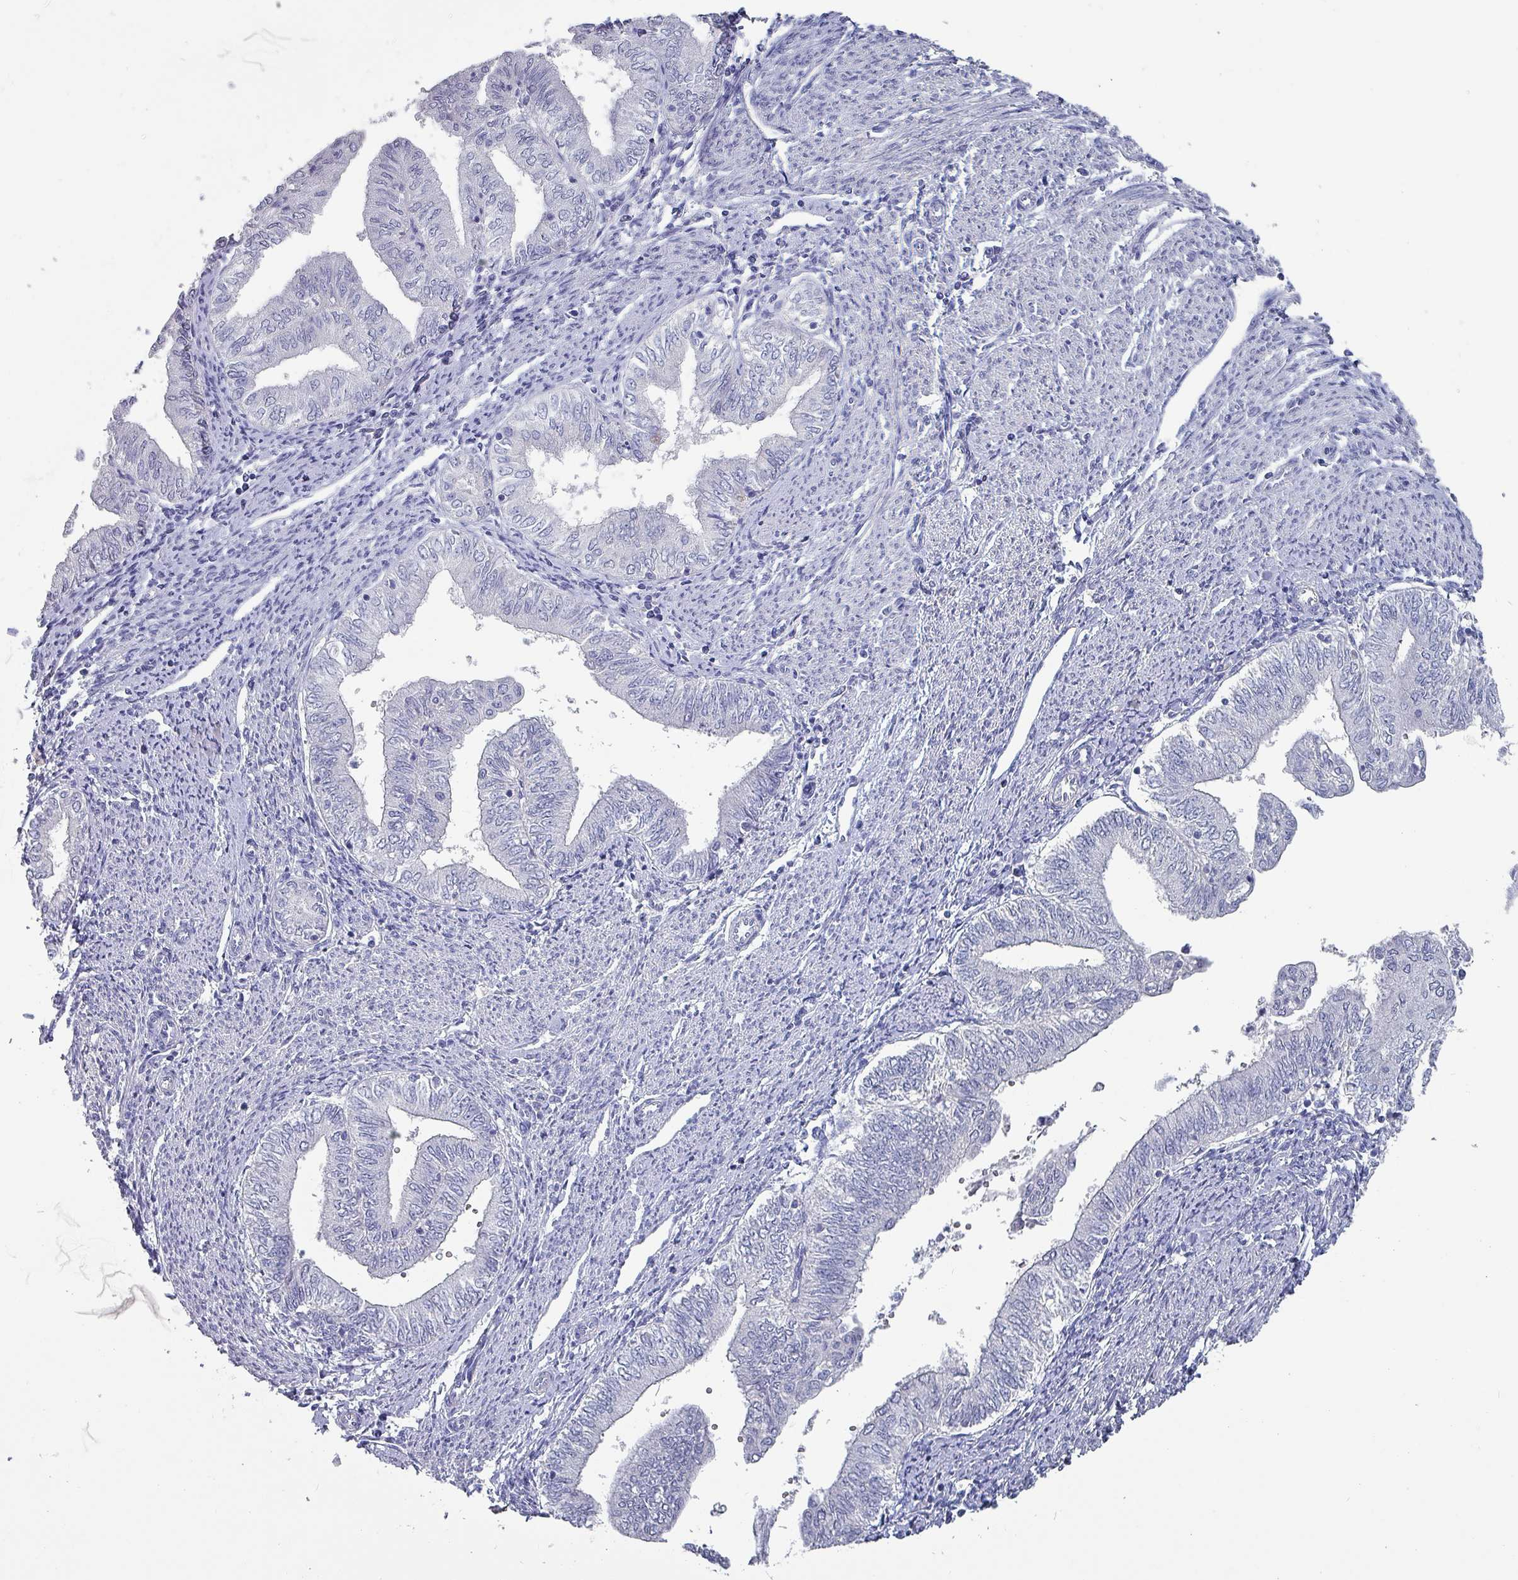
{"staining": {"intensity": "negative", "quantity": "none", "location": "none"}, "tissue": "endometrial cancer", "cell_type": "Tumor cells", "image_type": "cancer", "snomed": [{"axis": "morphology", "description": "Adenocarcinoma, NOS"}, {"axis": "topography", "description": "Endometrium"}], "caption": "IHC photomicrograph of neoplastic tissue: human endometrial cancer stained with DAB demonstrates no significant protein expression in tumor cells. (DAB IHC, high magnification).", "gene": "INS-IGF2", "patient": {"sex": "female", "age": 66}}